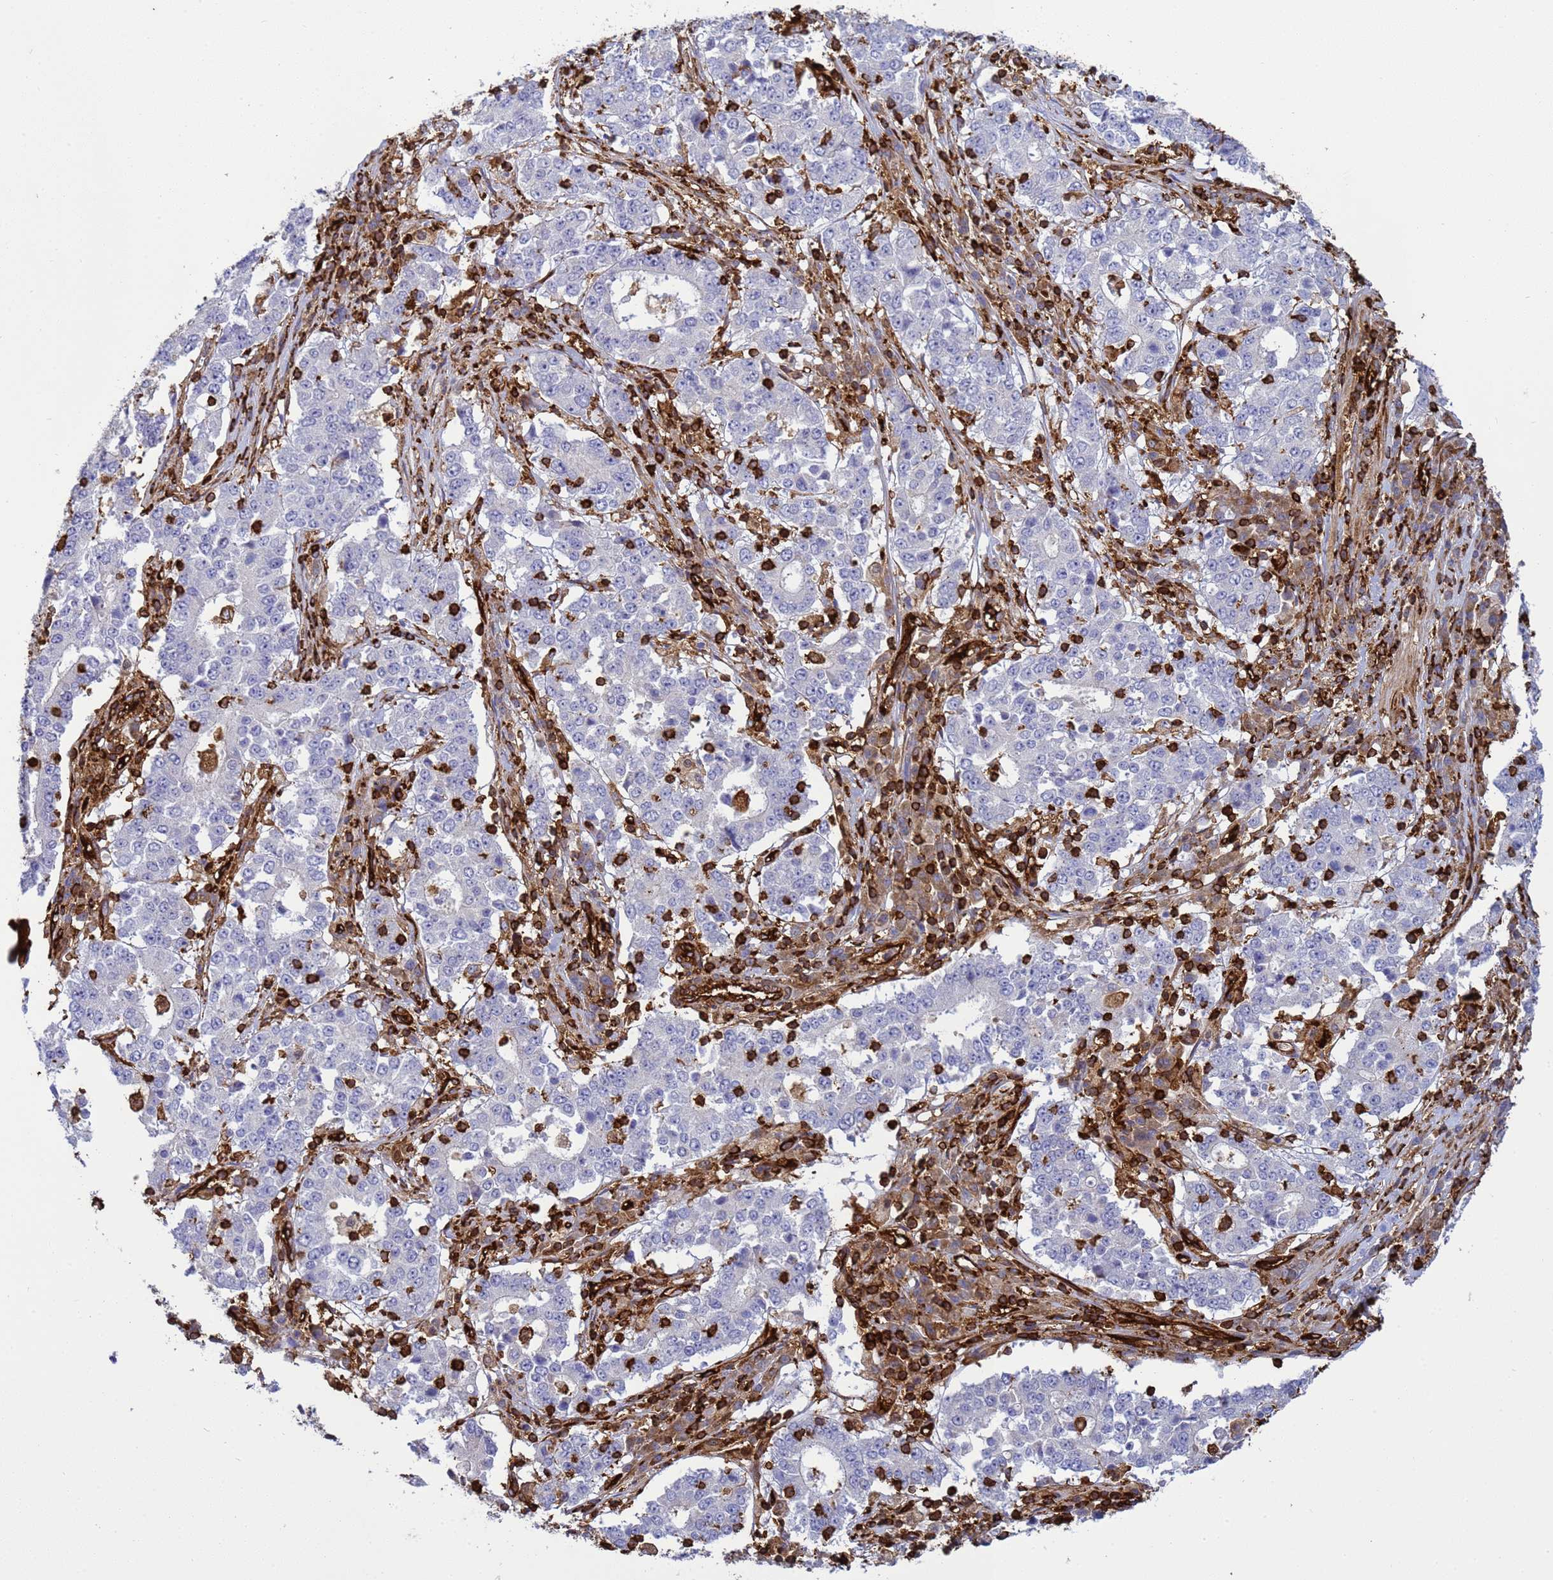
{"staining": {"intensity": "negative", "quantity": "none", "location": "none"}, "tissue": "stomach cancer", "cell_type": "Tumor cells", "image_type": "cancer", "snomed": [{"axis": "morphology", "description": "Adenocarcinoma, NOS"}, {"axis": "topography", "description": "Stomach"}], "caption": "DAB immunohistochemical staining of human adenocarcinoma (stomach) shows no significant expression in tumor cells.", "gene": "ZBTB8OS", "patient": {"sex": "male", "age": 59}}